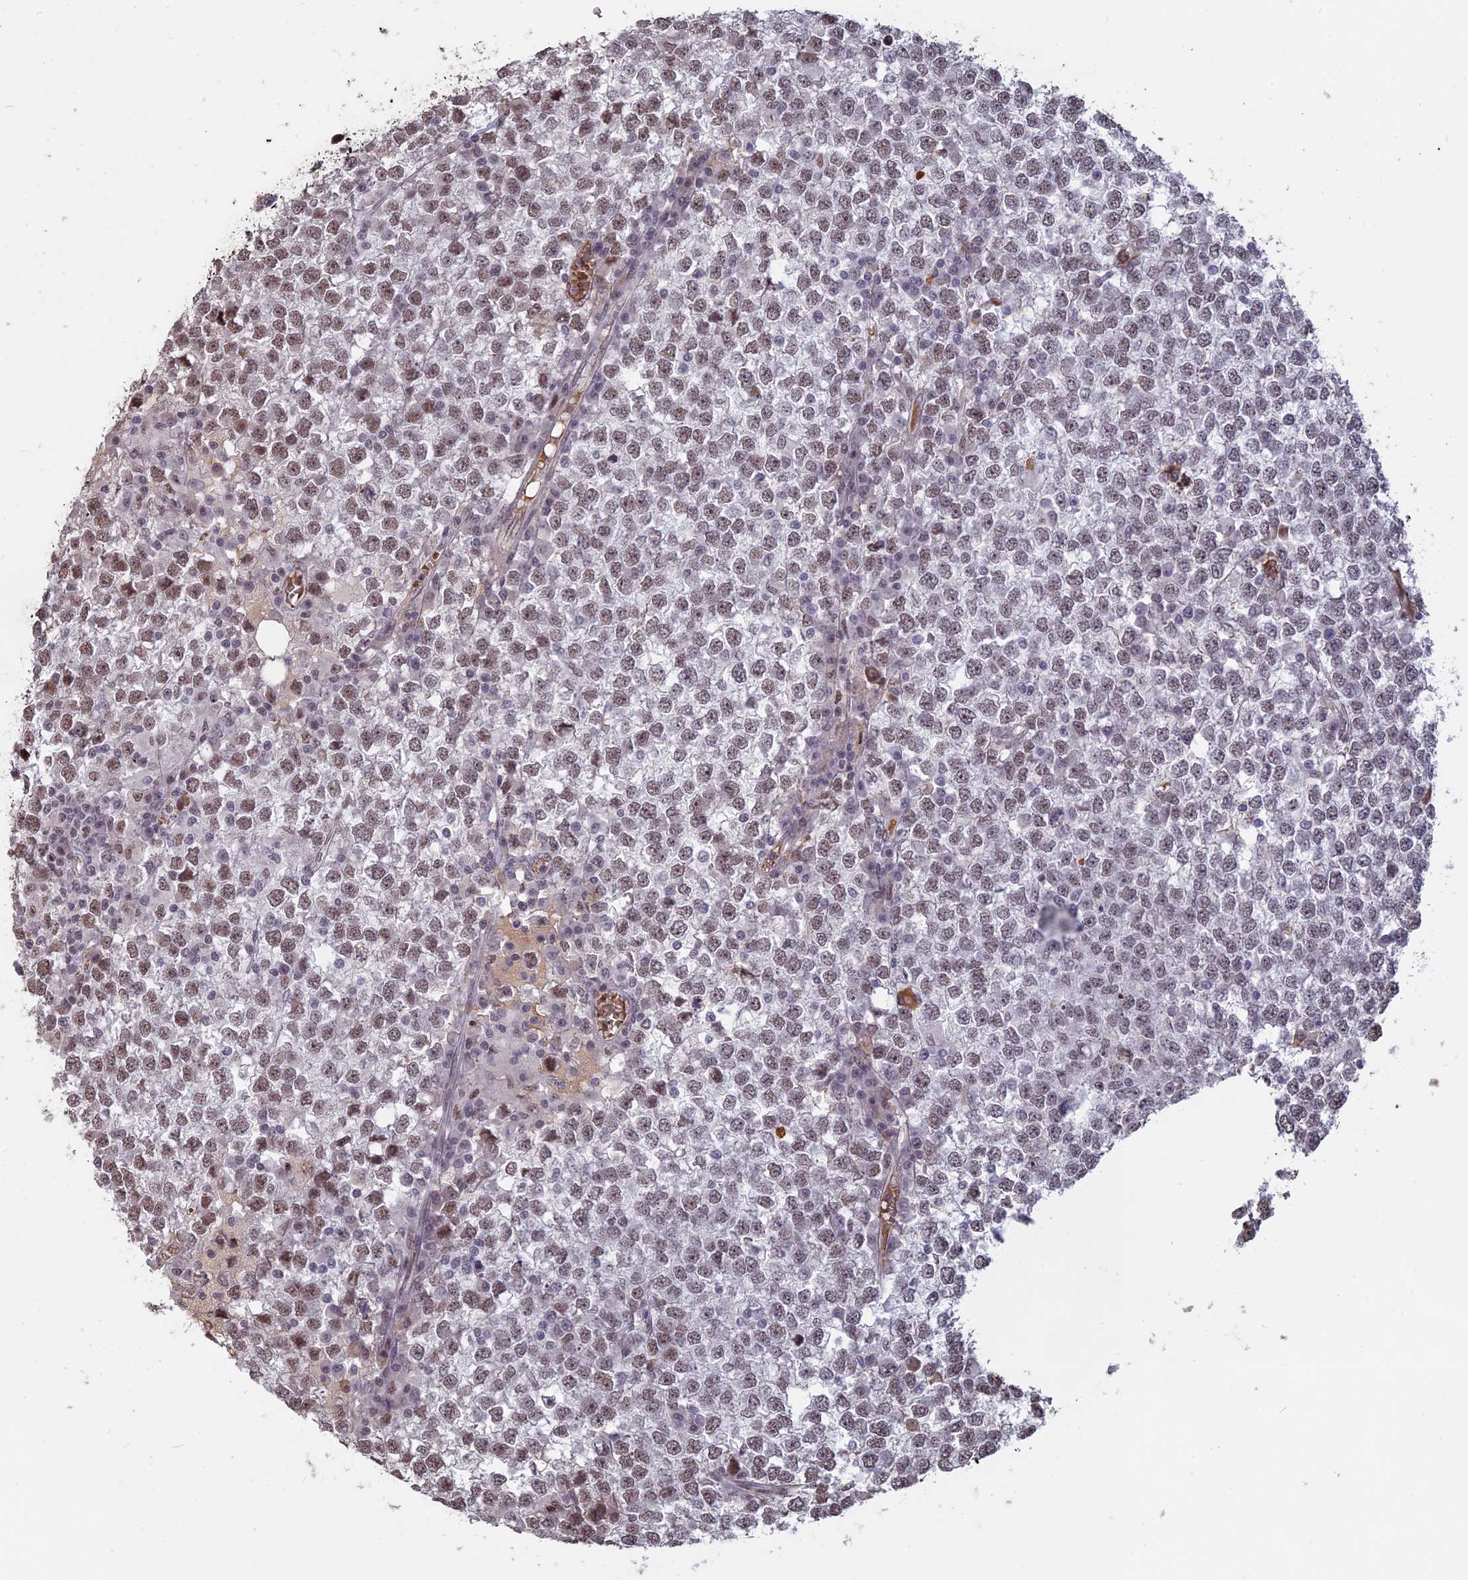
{"staining": {"intensity": "moderate", "quantity": "25%-75%", "location": "nuclear"}, "tissue": "testis cancer", "cell_type": "Tumor cells", "image_type": "cancer", "snomed": [{"axis": "morphology", "description": "Seminoma, NOS"}, {"axis": "topography", "description": "Testis"}], "caption": "There is medium levels of moderate nuclear expression in tumor cells of testis cancer, as demonstrated by immunohistochemical staining (brown color).", "gene": "MFAP1", "patient": {"sex": "male", "age": 65}}